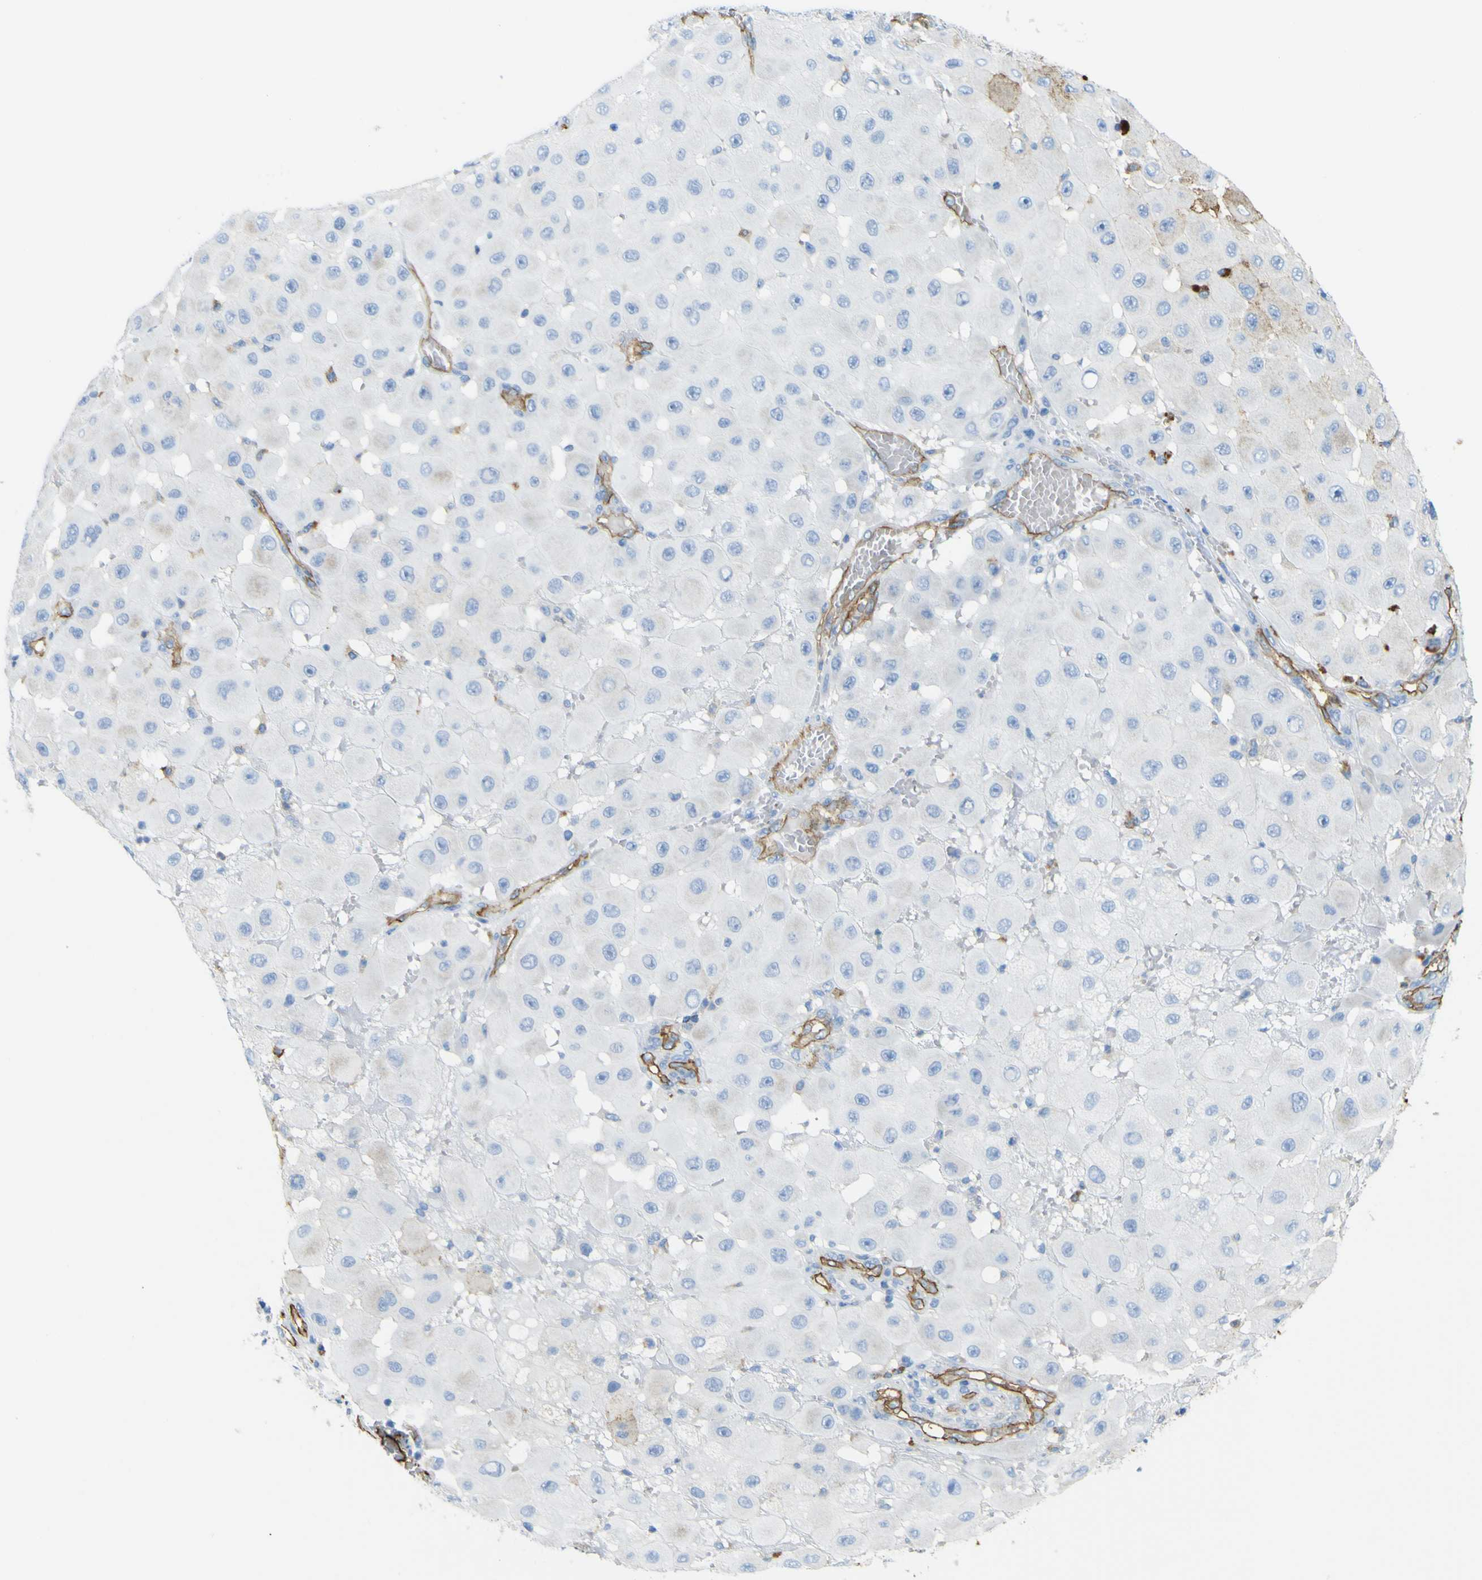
{"staining": {"intensity": "negative", "quantity": "none", "location": "none"}, "tissue": "melanoma", "cell_type": "Tumor cells", "image_type": "cancer", "snomed": [{"axis": "morphology", "description": "Malignant melanoma, NOS"}, {"axis": "topography", "description": "Skin"}], "caption": "Tumor cells show no significant expression in melanoma.", "gene": "CD93", "patient": {"sex": "female", "age": 81}}